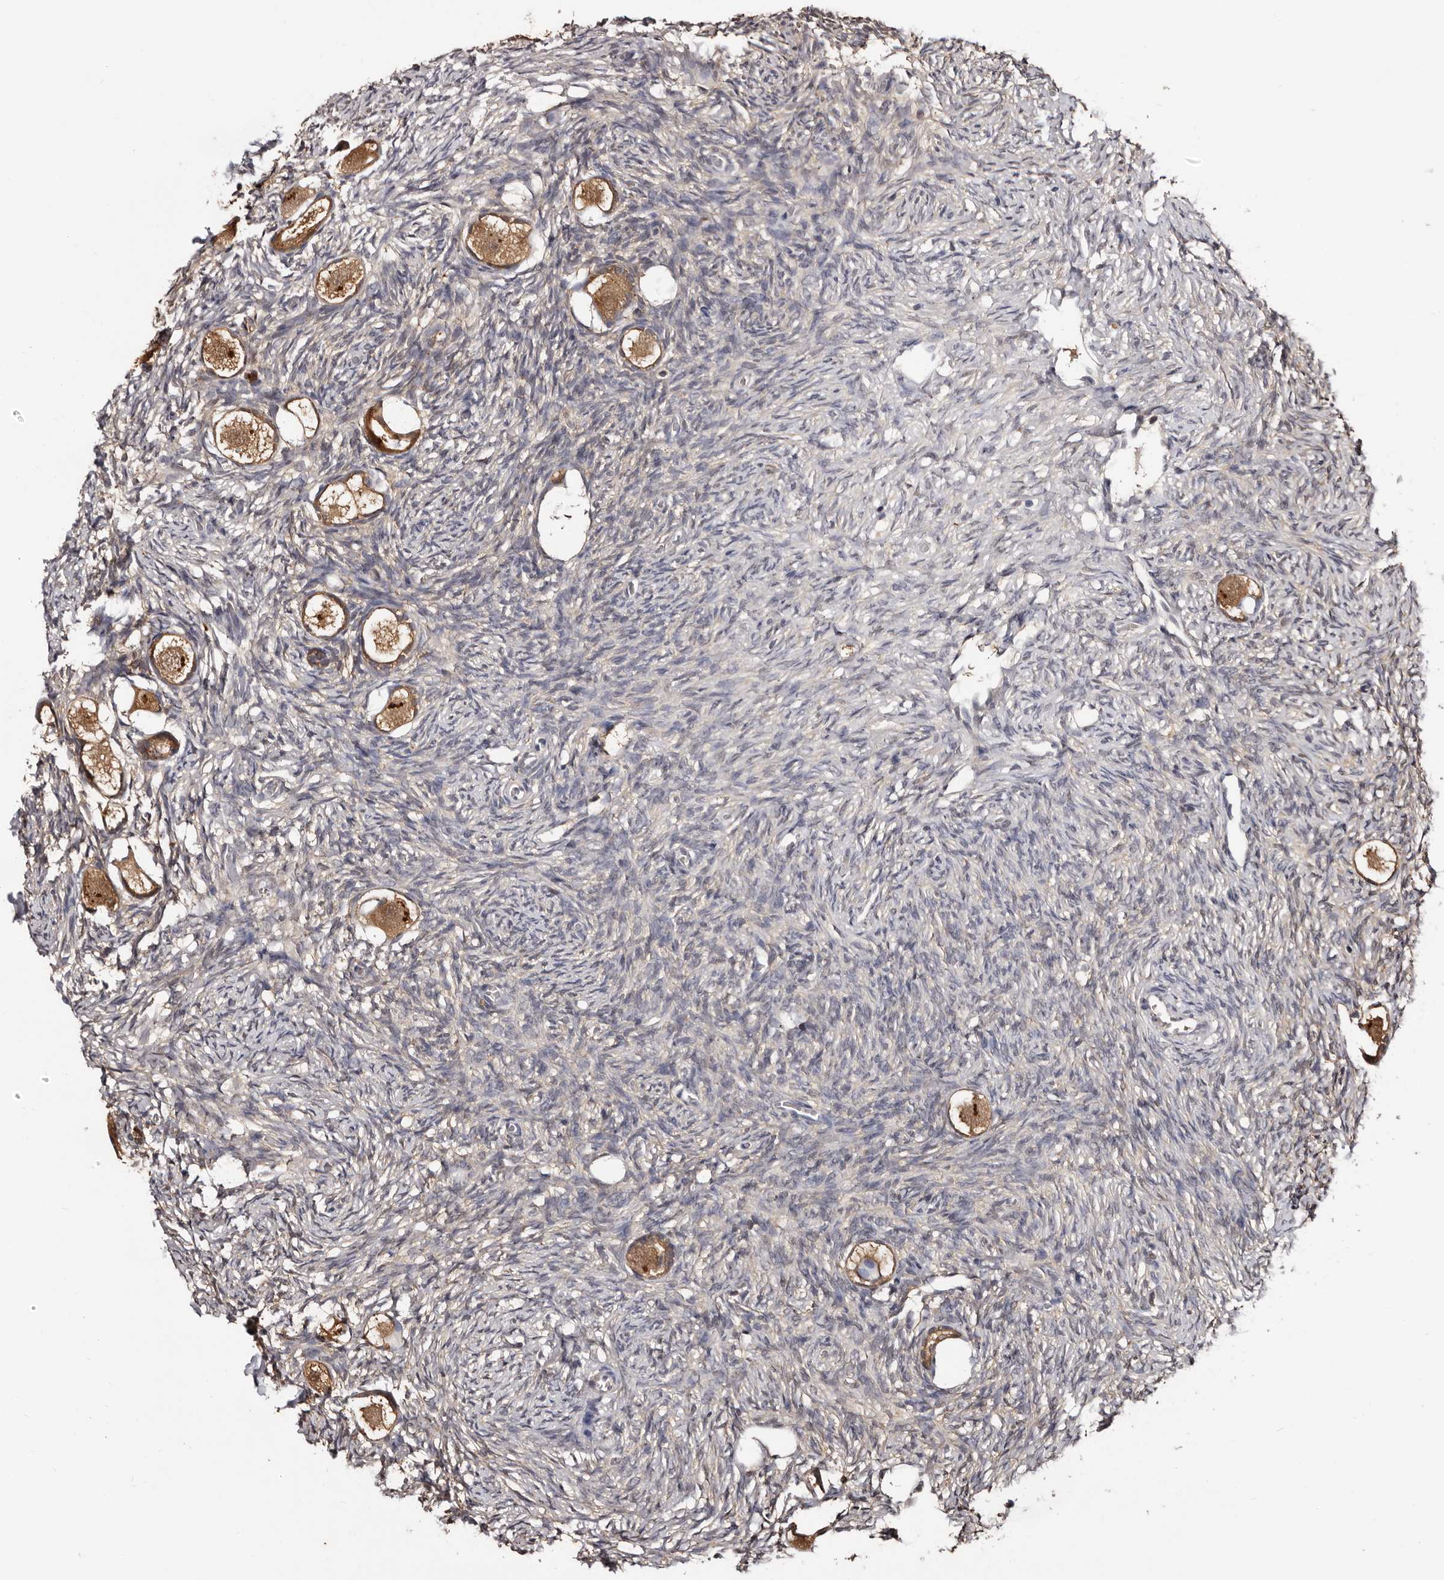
{"staining": {"intensity": "strong", "quantity": ">75%", "location": "cytoplasmic/membranous,nuclear"}, "tissue": "ovary", "cell_type": "Follicle cells", "image_type": "normal", "snomed": [{"axis": "morphology", "description": "Normal tissue, NOS"}, {"axis": "topography", "description": "Ovary"}], "caption": "Follicle cells show high levels of strong cytoplasmic/membranous,nuclear staining in approximately >75% of cells in benign ovary.", "gene": "DNPH1", "patient": {"sex": "female", "age": 27}}